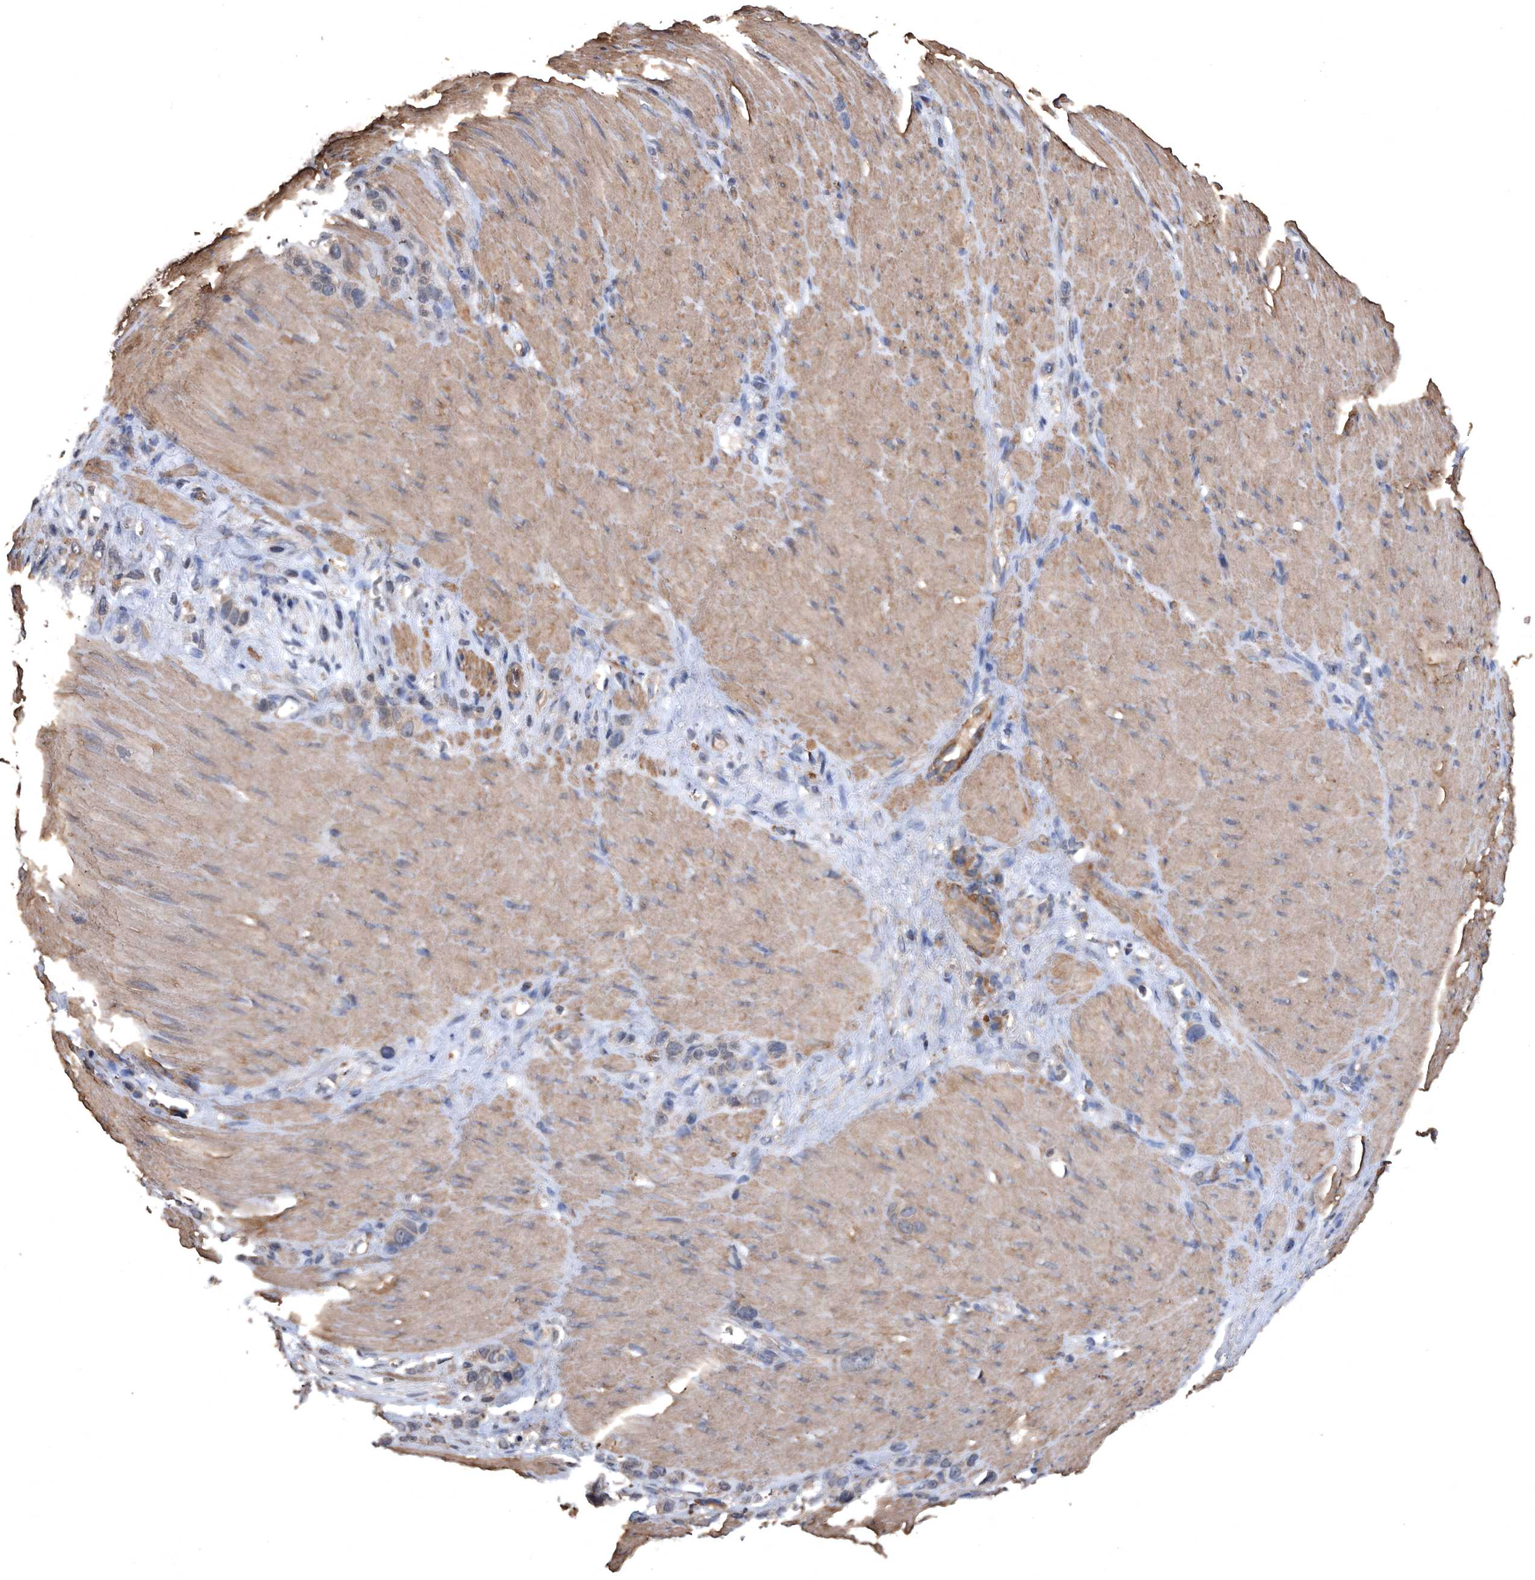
{"staining": {"intensity": "weak", "quantity": "25%-75%", "location": "cytoplasmic/membranous"}, "tissue": "stomach cancer", "cell_type": "Tumor cells", "image_type": "cancer", "snomed": [{"axis": "morphology", "description": "Normal tissue, NOS"}, {"axis": "morphology", "description": "Adenocarcinoma, NOS"}, {"axis": "morphology", "description": "Adenocarcinoma, High grade"}, {"axis": "topography", "description": "Stomach, upper"}, {"axis": "topography", "description": "Stomach"}], "caption": "Brown immunohistochemical staining in human stomach cancer (adenocarcinoma) demonstrates weak cytoplasmic/membranous staining in about 25%-75% of tumor cells. The protein of interest is shown in brown color, while the nuclei are stained blue.", "gene": "NRBP1", "patient": {"sex": "female", "age": 65}}